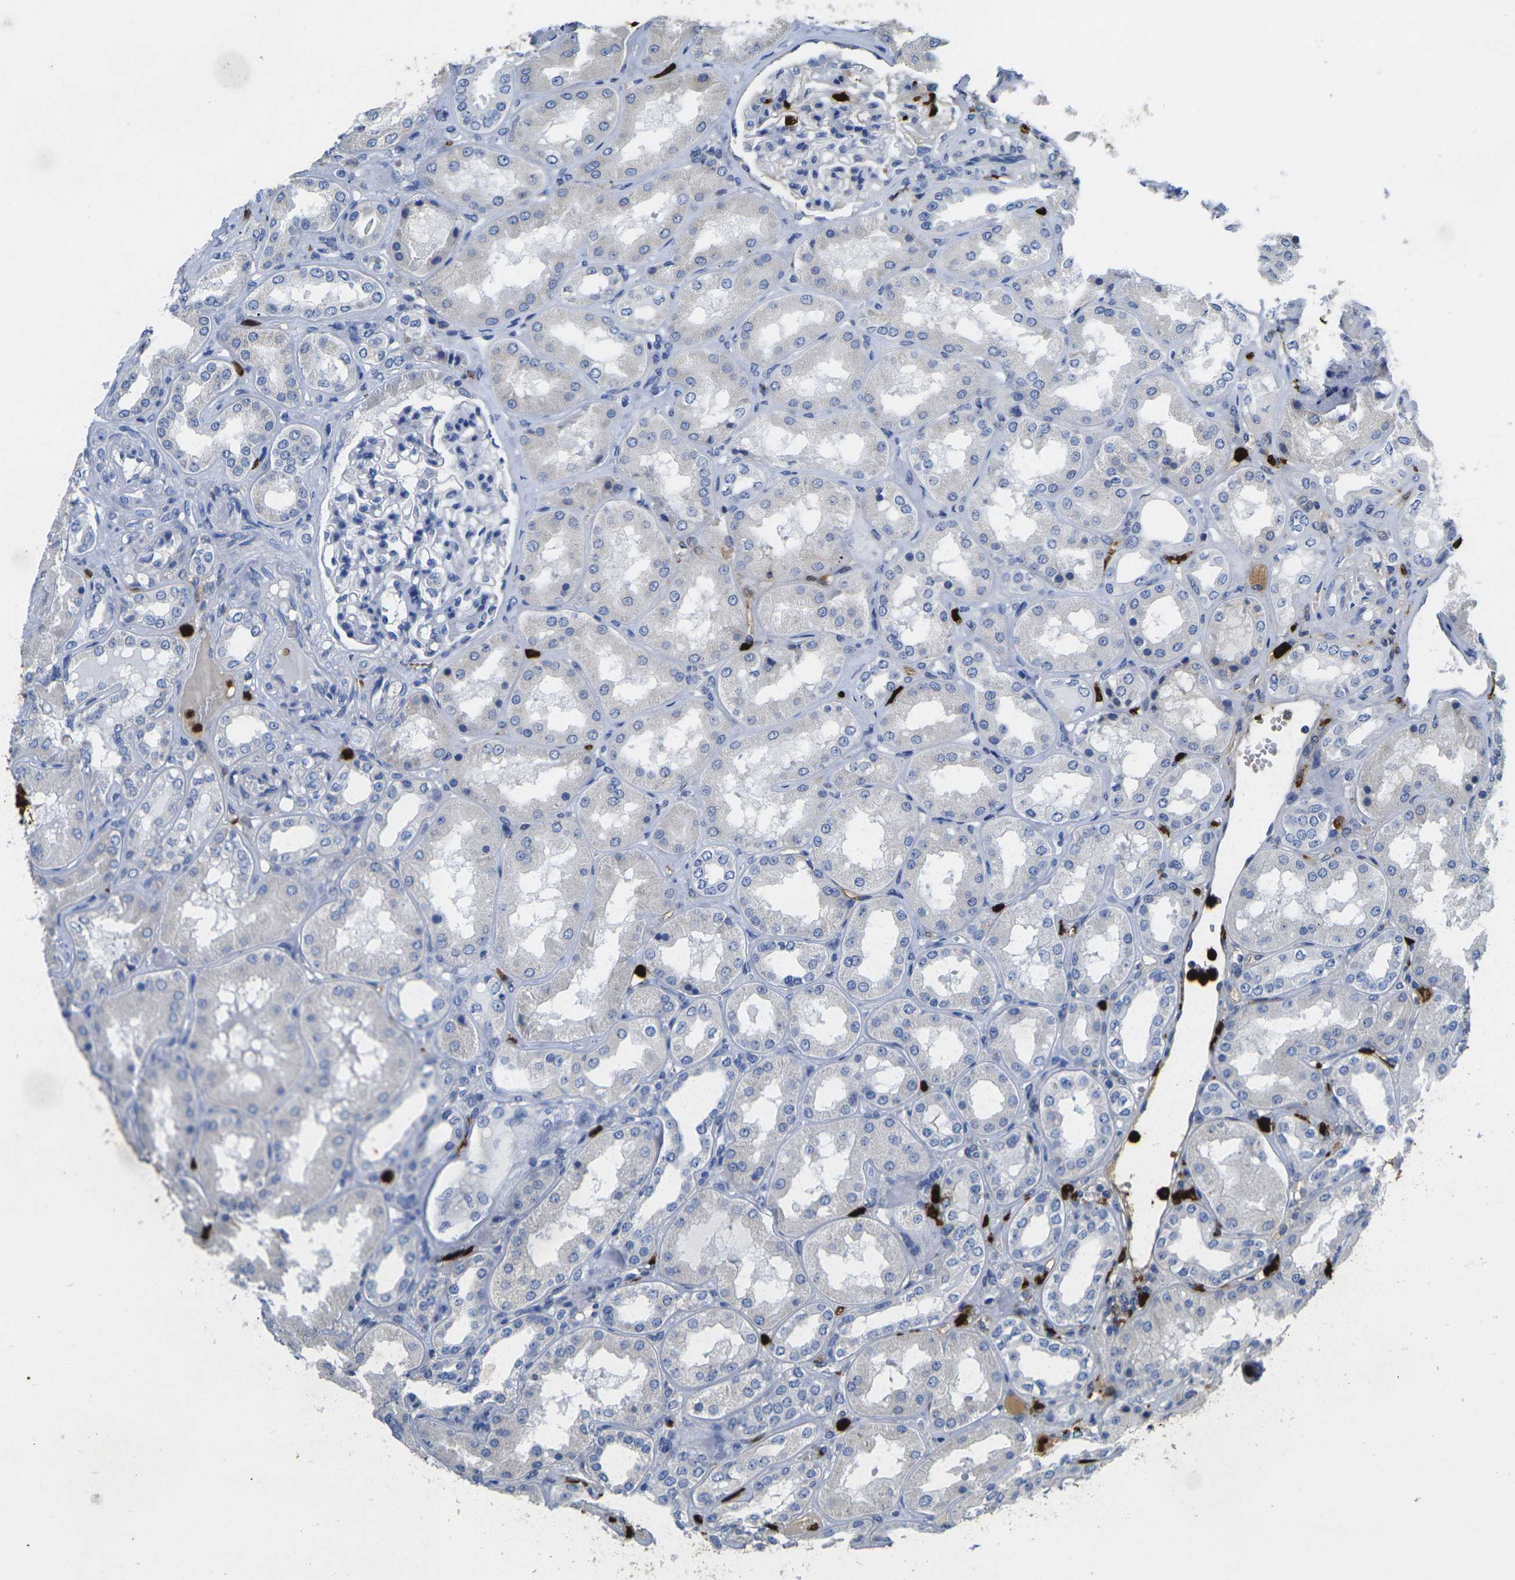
{"staining": {"intensity": "negative", "quantity": "none", "location": "none"}, "tissue": "kidney", "cell_type": "Cells in glomeruli", "image_type": "normal", "snomed": [{"axis": "morphology", "description": "Normal tissue, NOS"}, {"axis": "topography", "description": "Kidney"}], "caption": "This is an IHC micrograph of normal human kidney. There is no positivity in cells in glomeruli.", "gene": "S100A9", "patient": {"sex": "female", "age": 56}}